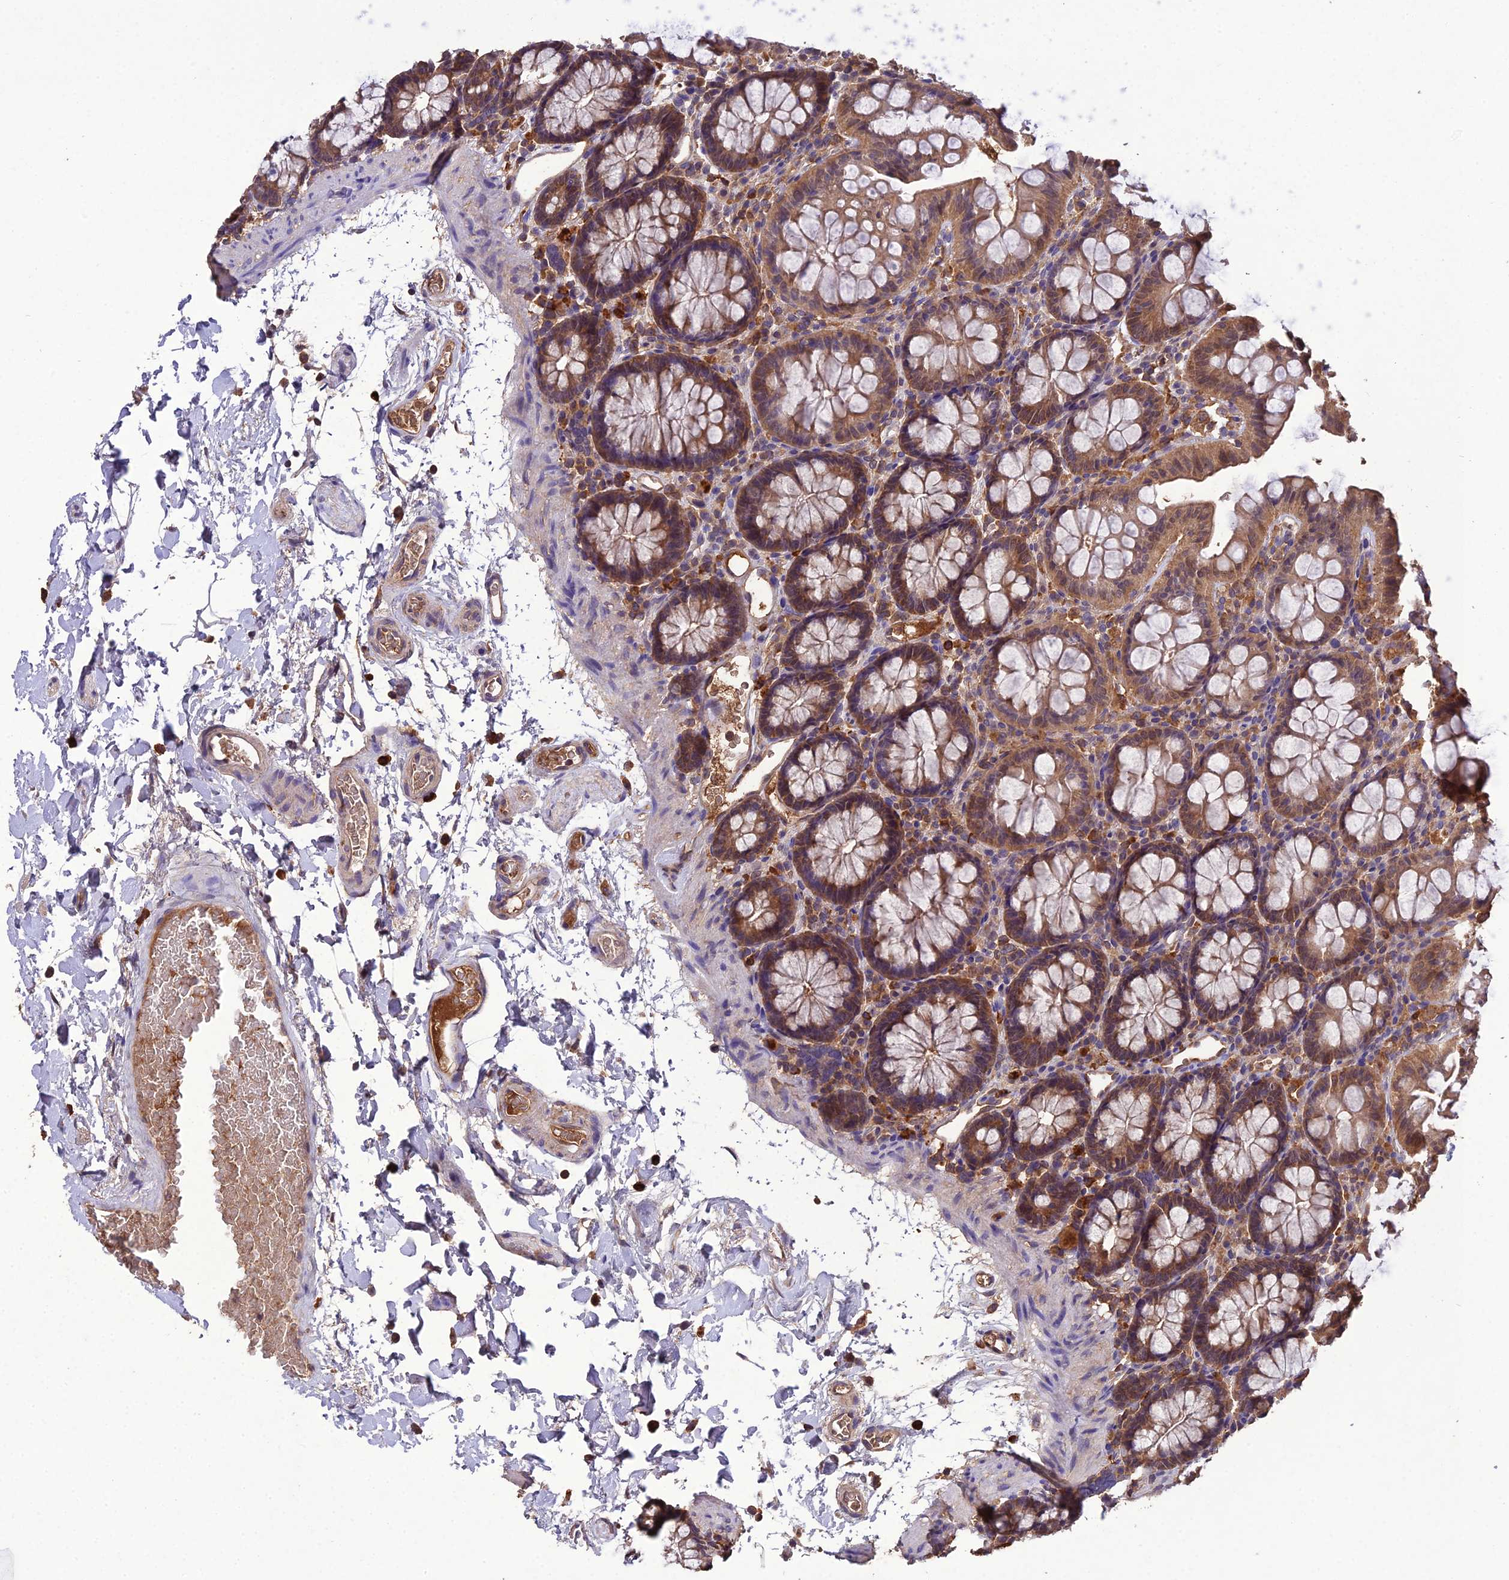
{"staining": {"intensity": "moderate", "quantity": ">75%", "location": "cytoplasmic/membranous"}, "tissue": "colon", "cell_type": "Endothelial cells", "image_type": "normal", "snomed": [{"axis": "morphology", "description": "Normal tissue, NOS"}, {"axis": "topography", "description": "Colon"}], "caption": "Endothelial cells exhibit medium levels of moderate cytoplasmic/membranous positivity in approximately >75% of cells in benign colon. The protein of interest is shown in brown color, while the nuclei are stained blue.", "gene": "TMEM258", "patient": {"sex": "male", "age": 75}}